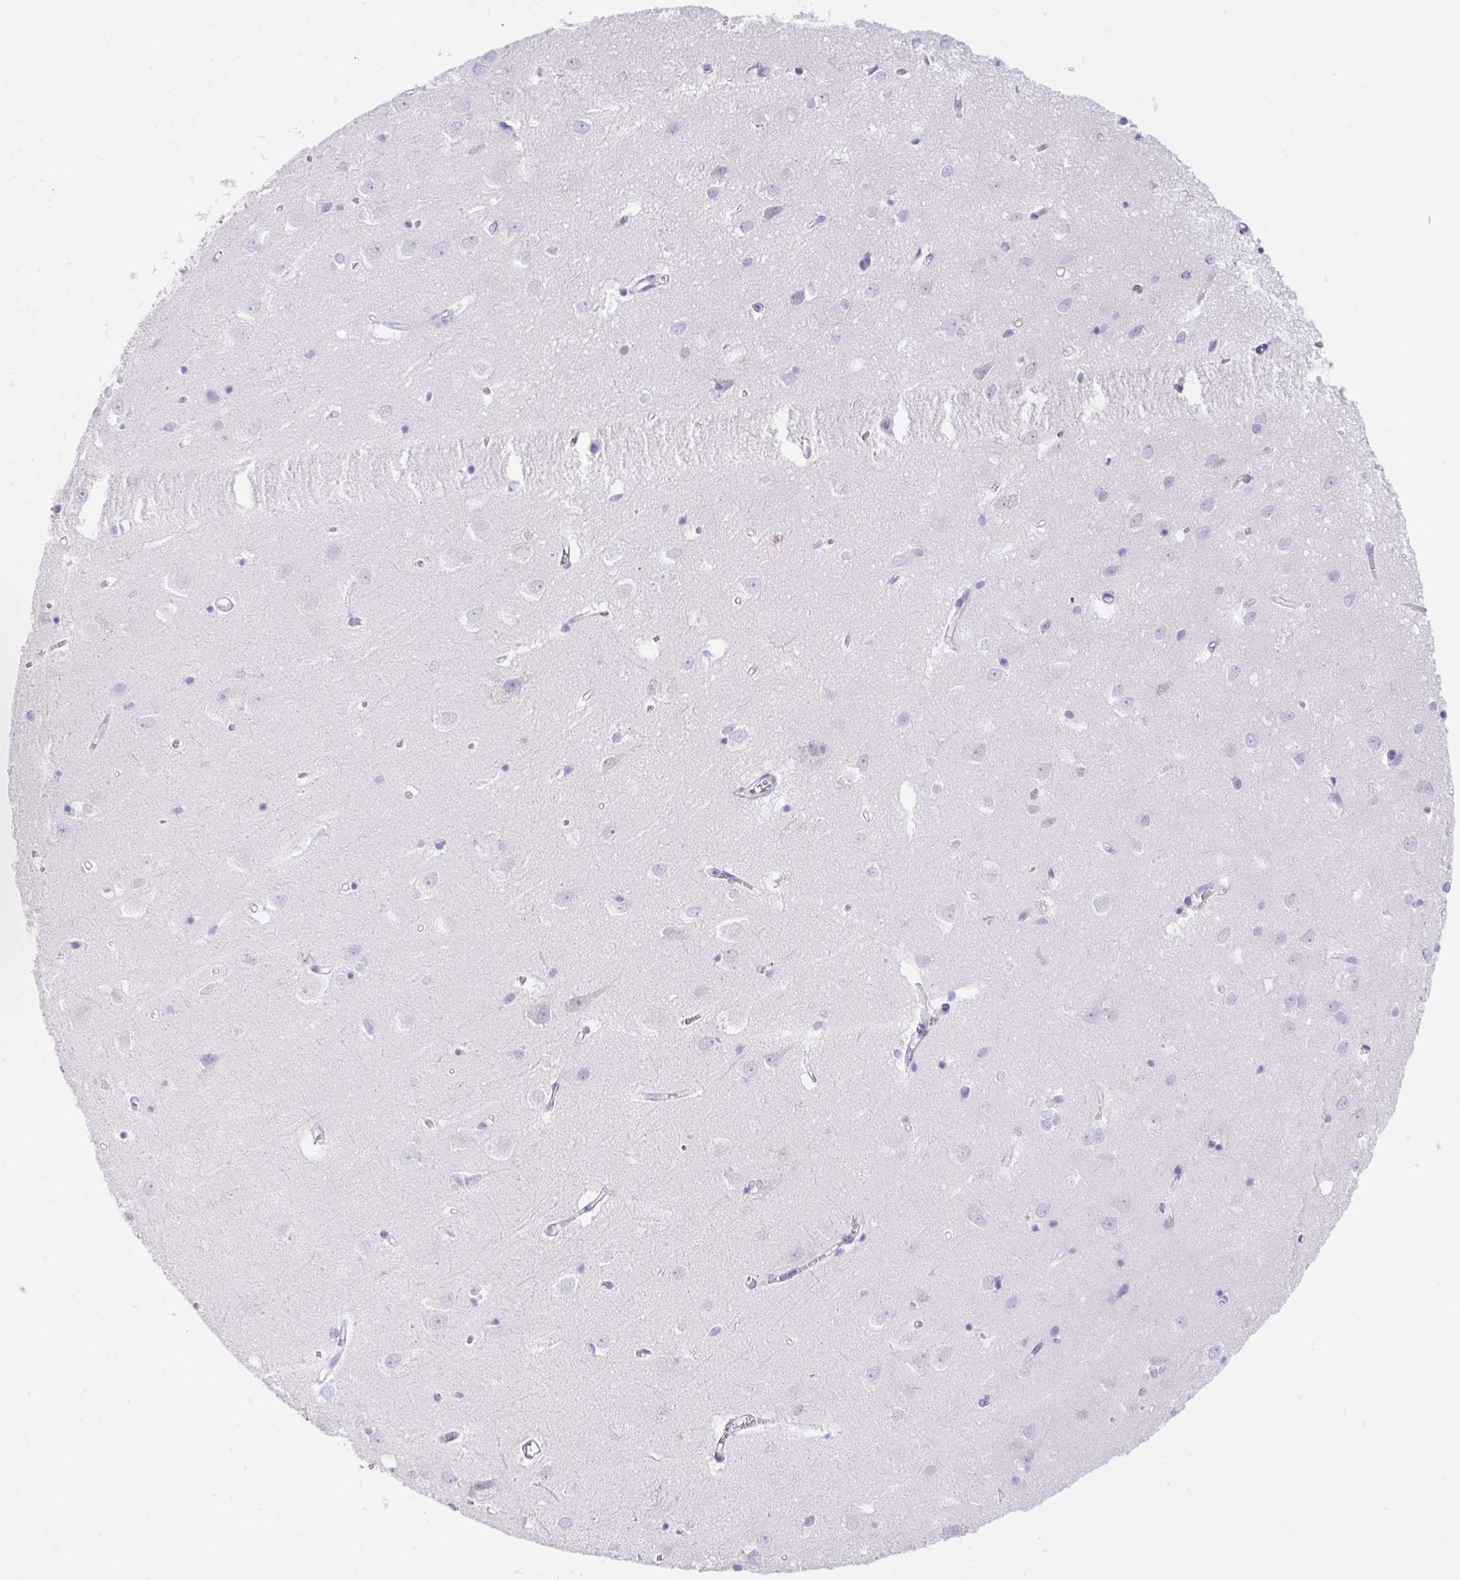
{"staining": {"intensity": "negative", "quantity": "none", "location": "none"}, "tissue": "cerebral cortex", "cell_type": "Endothelial cells", "image_type": "normal", "snomed": [{"axis": "morphology", "description": "Normal tissue, NOS"}, {"axis": "topography", "description": "Cerebral cortex"}], "caption": "IHC micrograph of unremarkable human cerebral cortex stained for a protein (brown), which shows no expression in endothelial cells. (Stains: DAB (3,3'-diaminobenzidine) immunohistochemistry with hematoxylin counter stain, Microscopy: brightfield microscopy at high magnification).", "gene": "KLK8", "patient": {"sex": "male", "age": 70}}